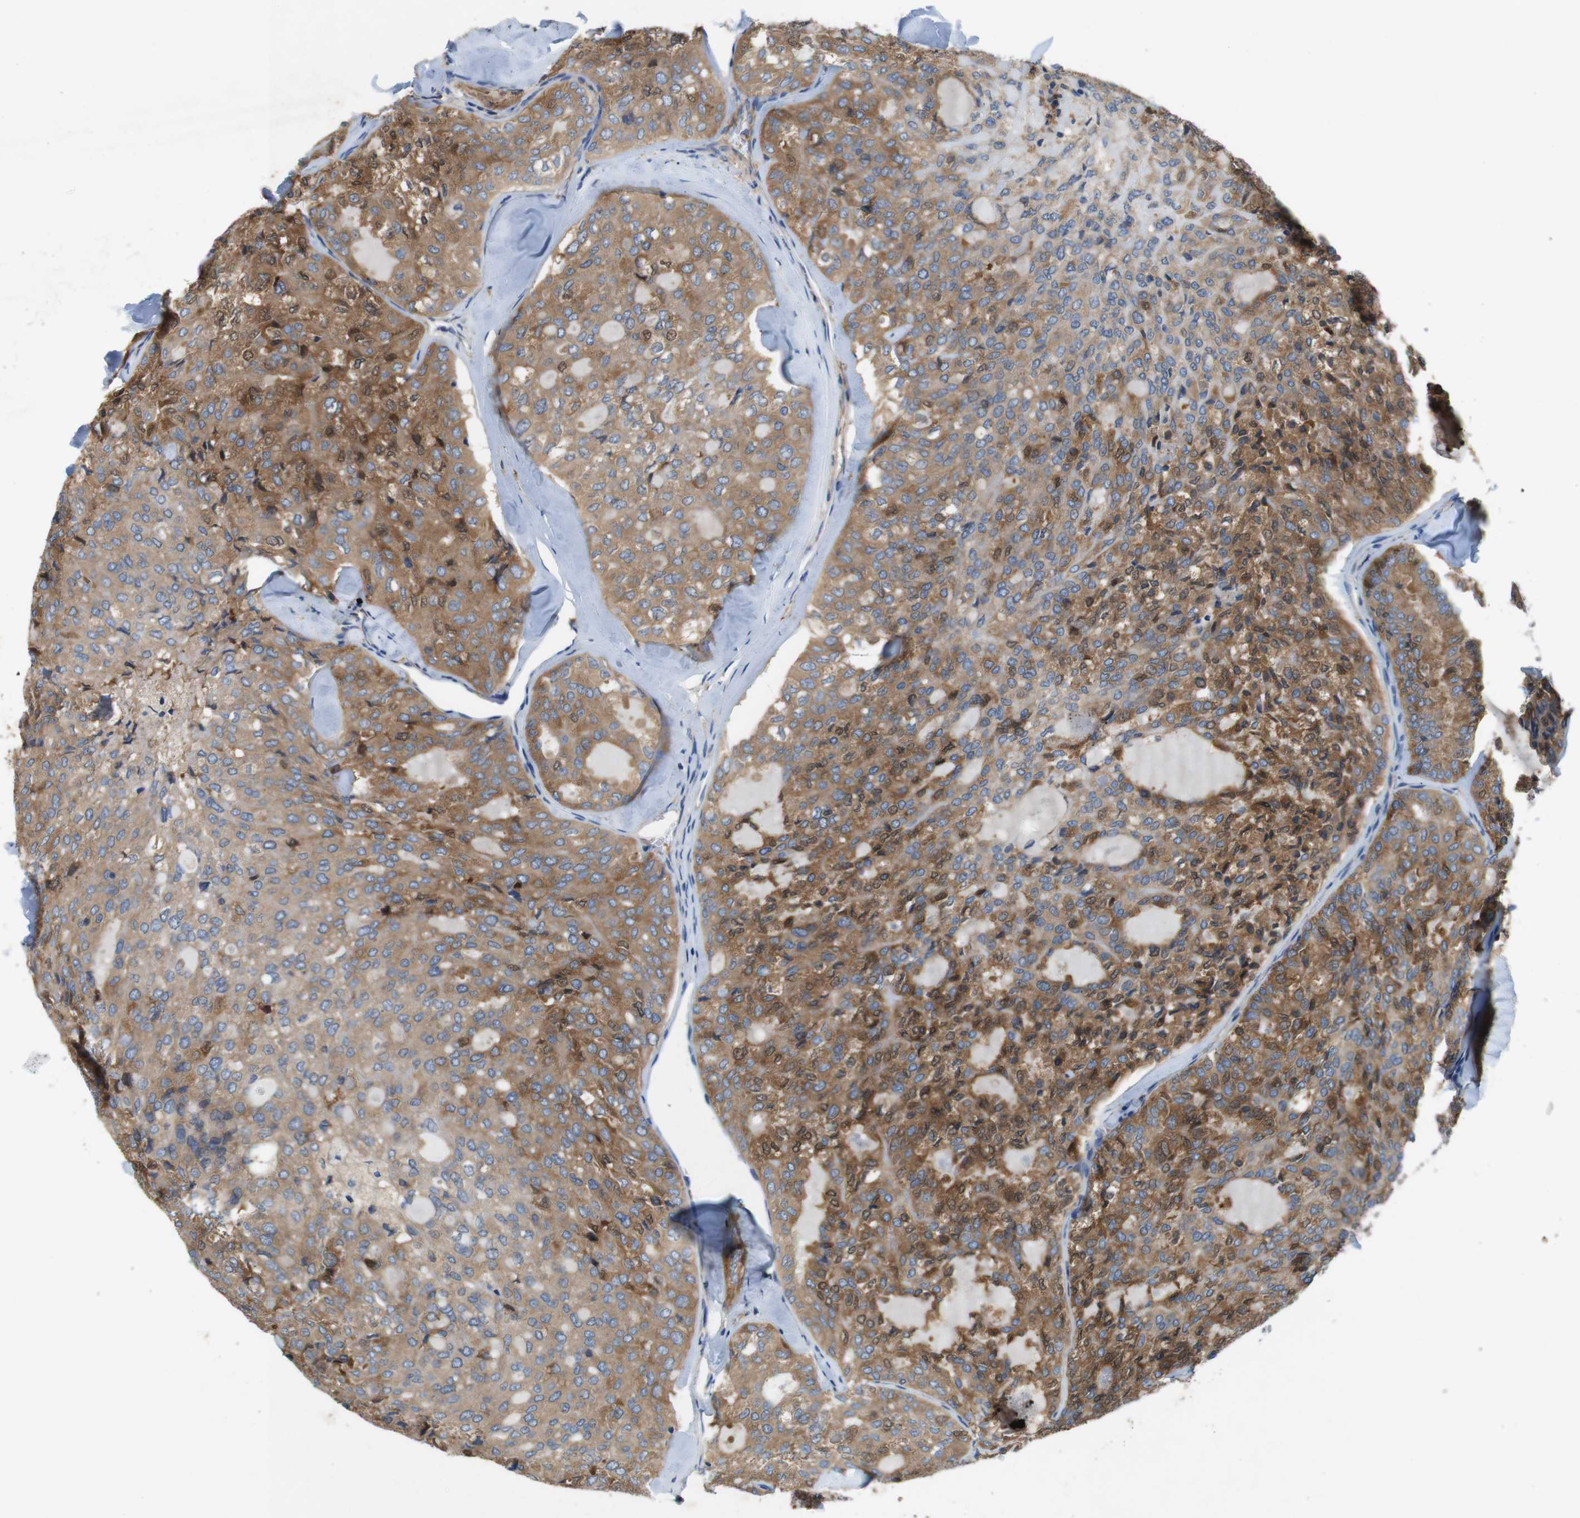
{"staining": {"intensity": "moderate", "quantity": ">75%", "location": "cytoplasmic/membranous"}, "tissue": "thyroid cancer", "cell_type": "Tumor cells", "image_type": "cancer", "snomed": [{"axis": "morphology", "description": "Follicular adenoma carcinoma, NOS"}, {"axis": "topography", "description": "Thyroid gland"}], "caption": "Moderate cytoplasmic/membranous positivity for a protein is present in about >75% of tumor cells of follicular adenoma carcinoma (thyroid) using immunohistochemistry.", "gene": "DCTN1", "patient": {"sex": "male", "age": 75}}